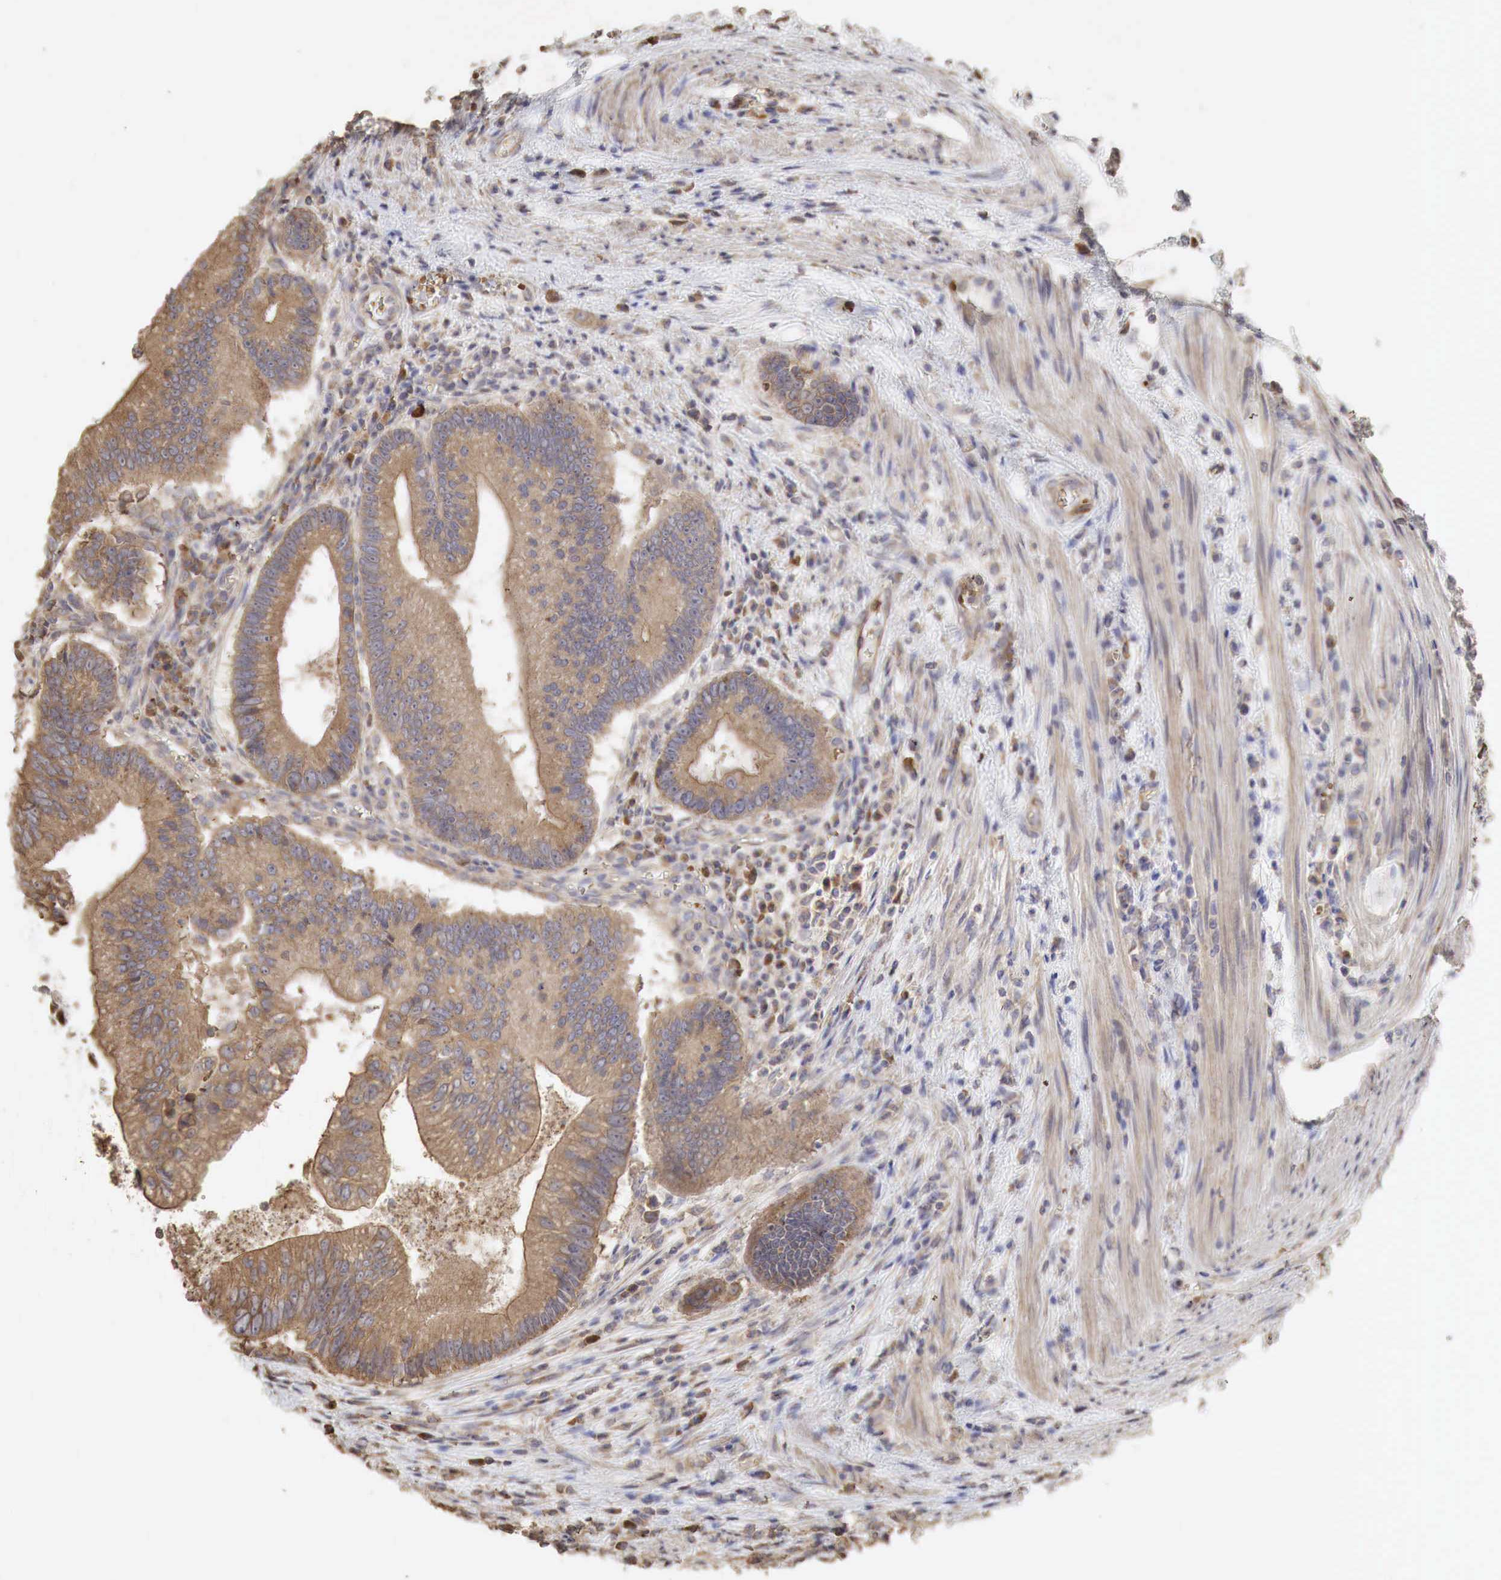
{"staining": {"intensity": "moderate", "quantity": ">75%", "location": "cytoplasmic/membranous"}, "tissue": "colorectal cancer", "cell_type": "Tumor cells", "image_type": "cancer", "snomed": [{"axis": "morphology", "description": "Adenocarcinoma, NOS"}, {"axis": "topography", "description": "Rectum"}], "caption": "Tumor cells exhibit medium levels of moderate cytoplasmic/membranous staining in approximately >75% of cells in human adenocarcinoma (colorectal).", "gene": "PABPC5", "patient": {"sex": "female", "age": 81}}